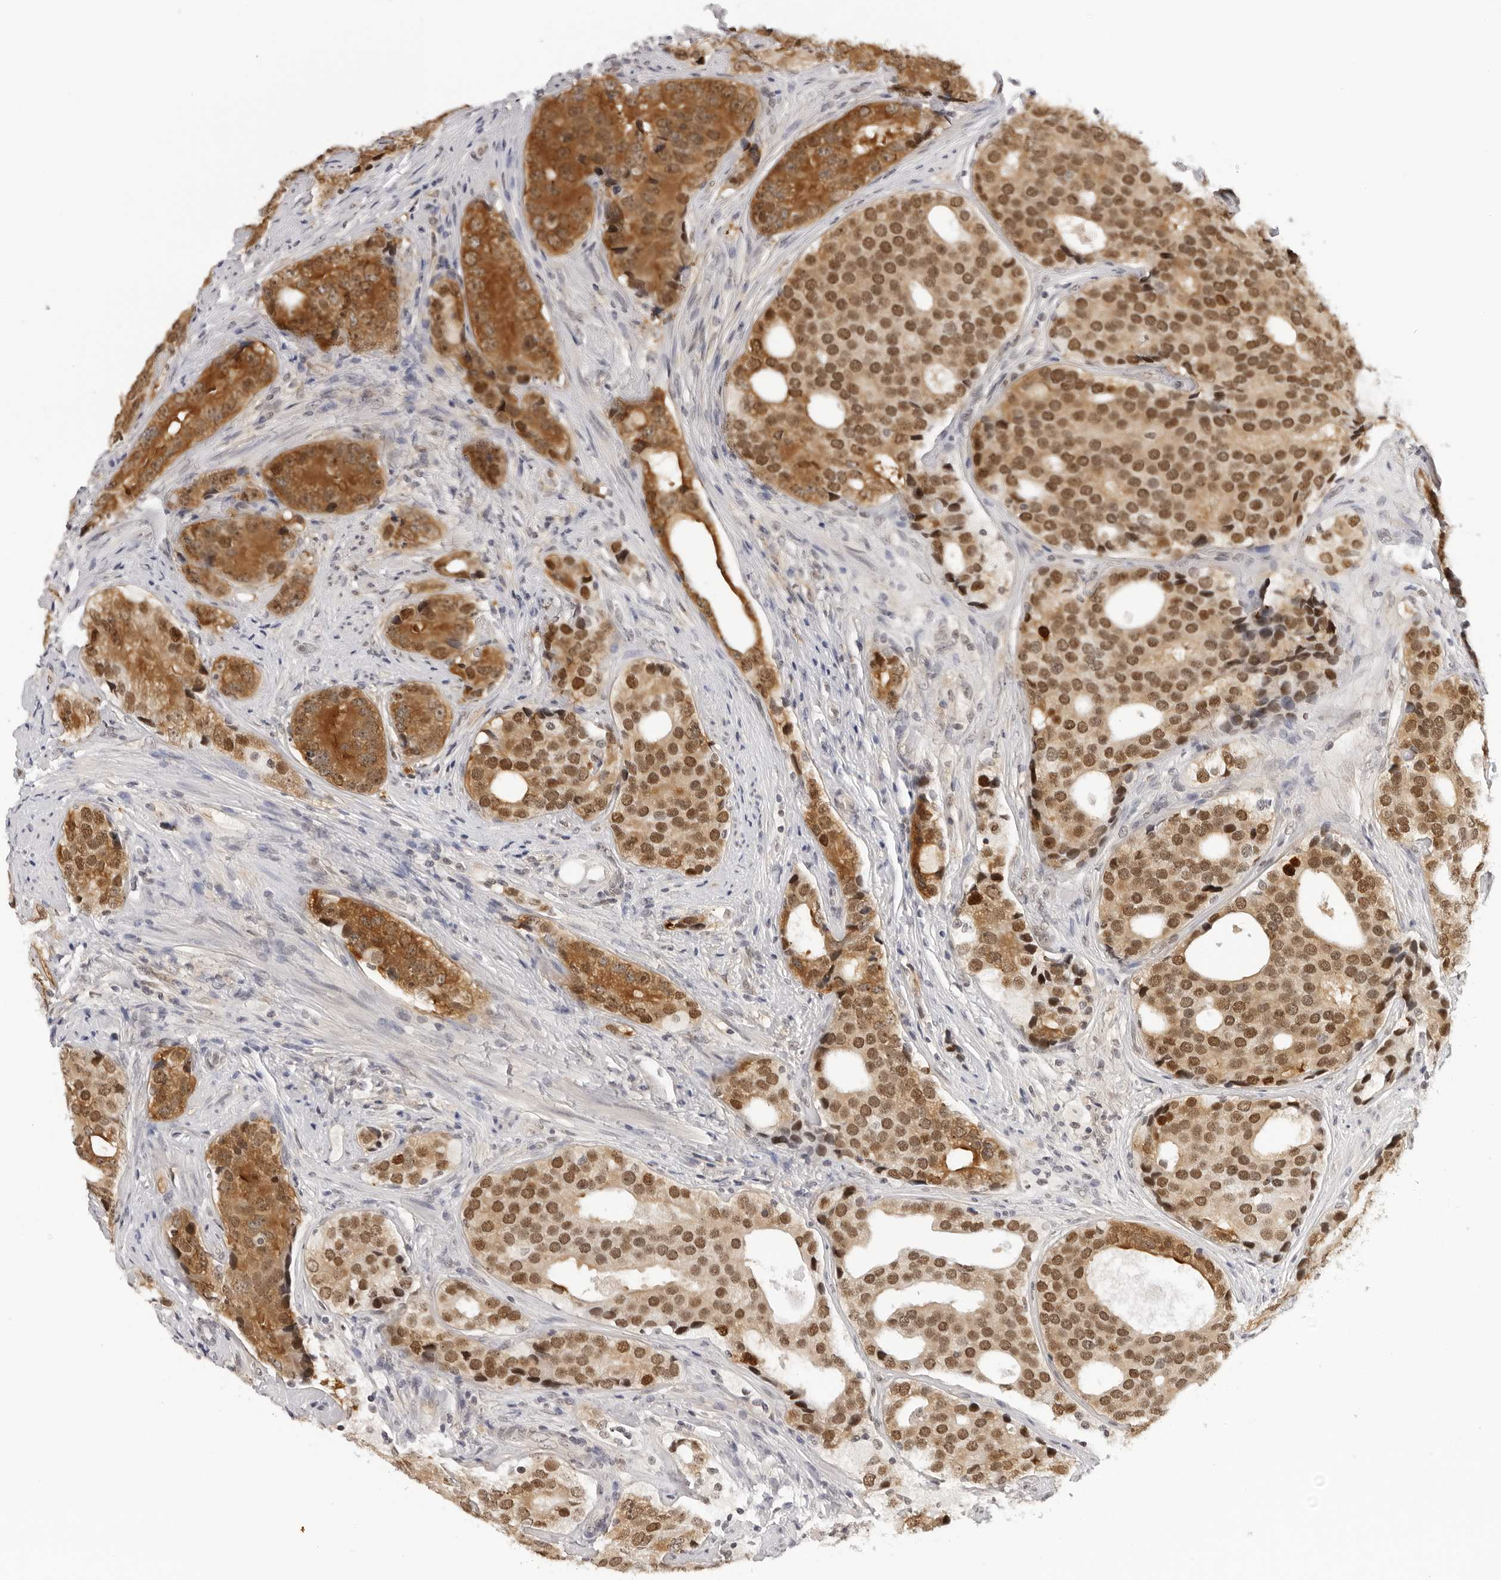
{"staining": {"intensity": "moderate", "quantity": ">75%", "location": "cytoplasmic/membranous,nuclear"}, "tissue": "prostate cancer", "cell_type": "Tumor cells", "image_type": "cancer", "snomed": [{"axis": "morphology", "description": "Adenocarcinoma, High grade"}, {"axis": "topography", "description": "Prostate"}], "caption": "Protein staining of prostate high-grade adenocarcinoma tissue reveals moderate cytoplasmic/membranous and nuclear positivity in approximately >75% of tumor cells.", "gene": "WDR77", "patient": {"sex": "male", "age": 56}}